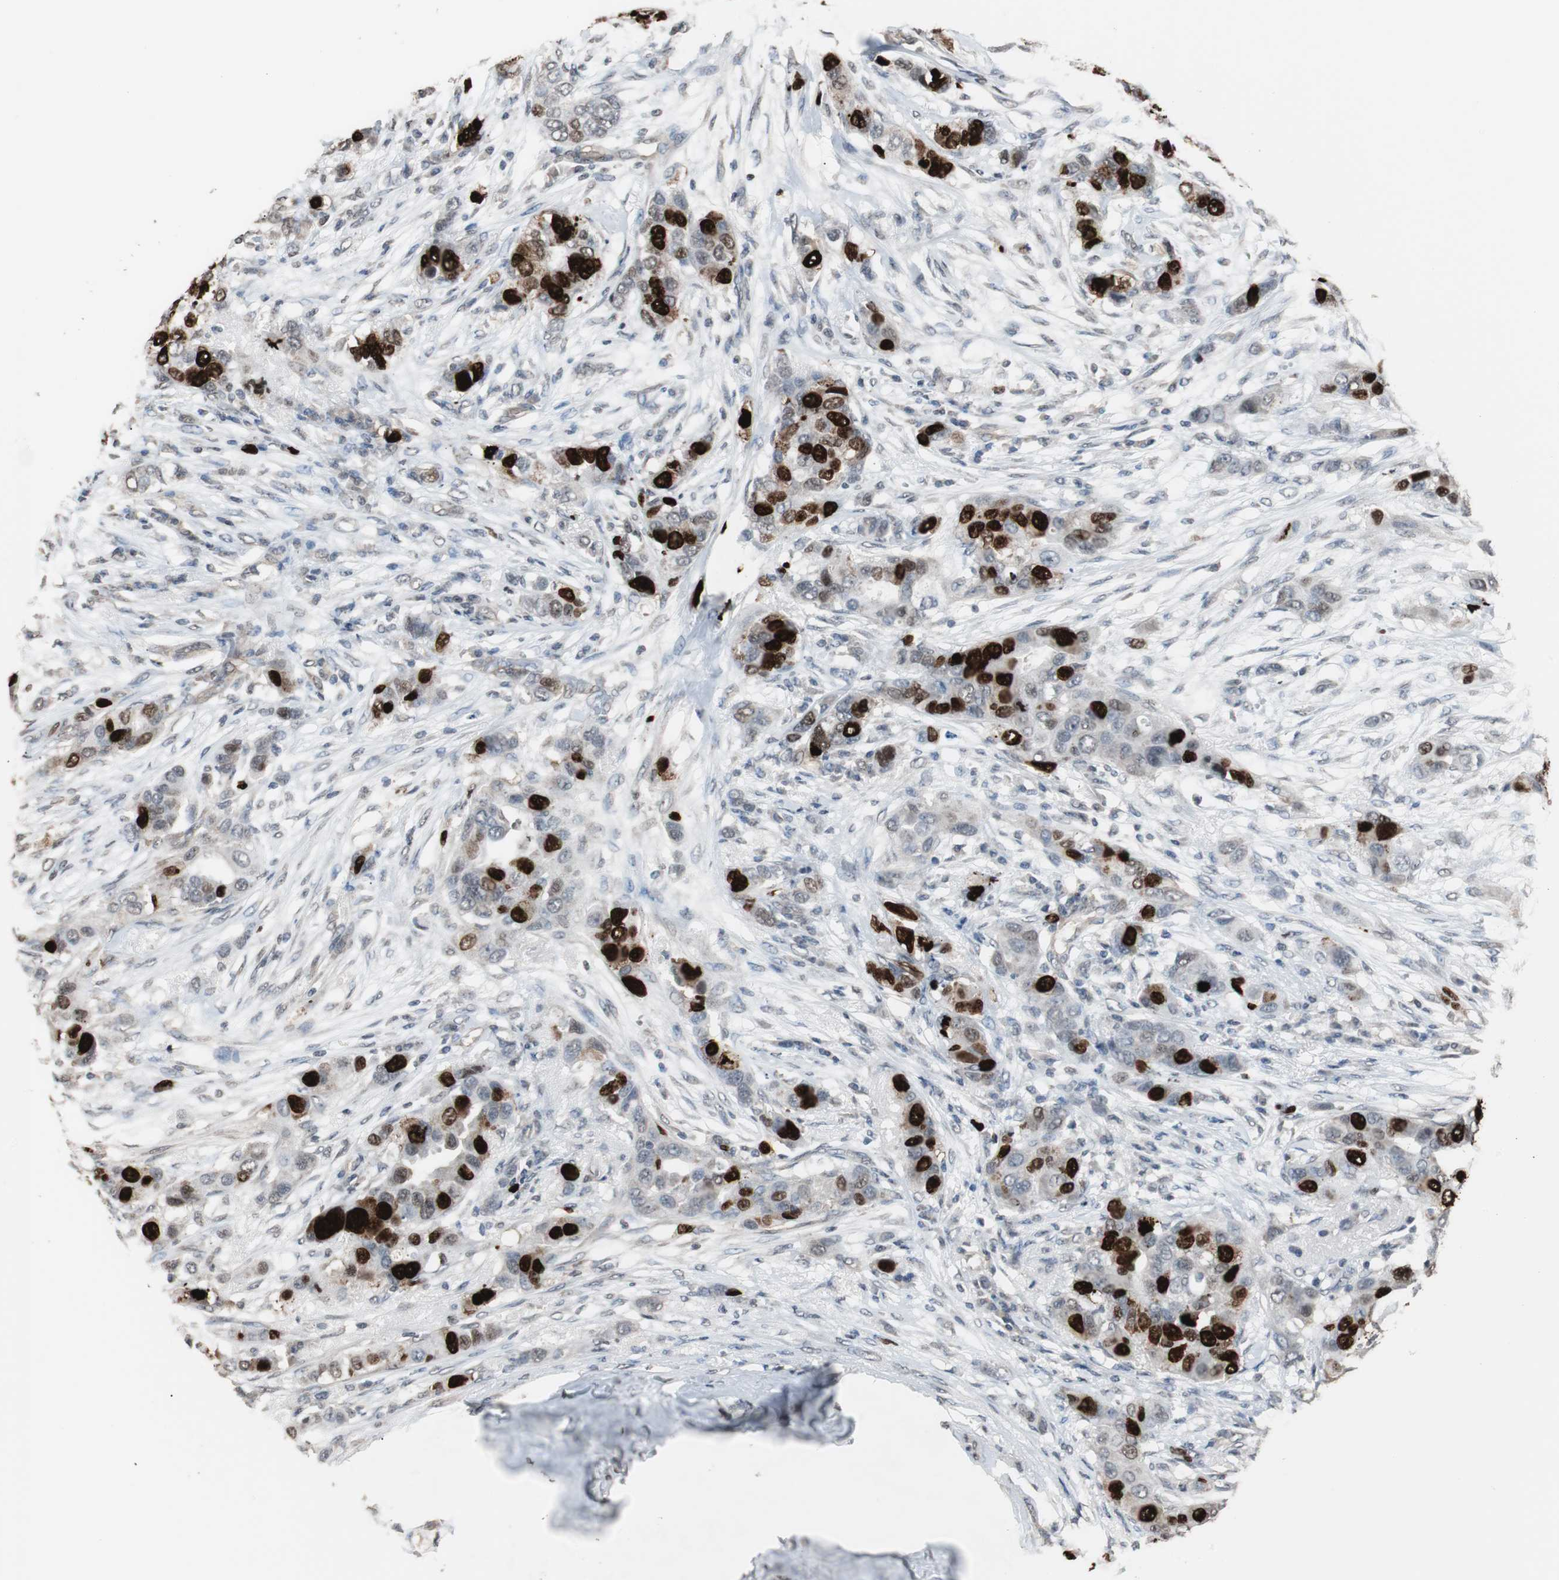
{"staining": {"intensity": "strong", "quantity": "25%-75%", "location": "nuclear"}, "tissue": "breast cancer", "cell_type": "Tumor cells", "image_type": "cancer", "snomed": [{"axis": "morphology", "description": "Duct carcinoma"}, {"axis": "topography", "description": "Breast"}], "caption": "Immunohistochemical staining of infiltrating ductal carcinoma (breast) exhibits high levels of strong nuclear expression in about 25%-75% of tumor cells.", "gene": "TOP2A", "patient": {"sex": "female", "age": 50}}